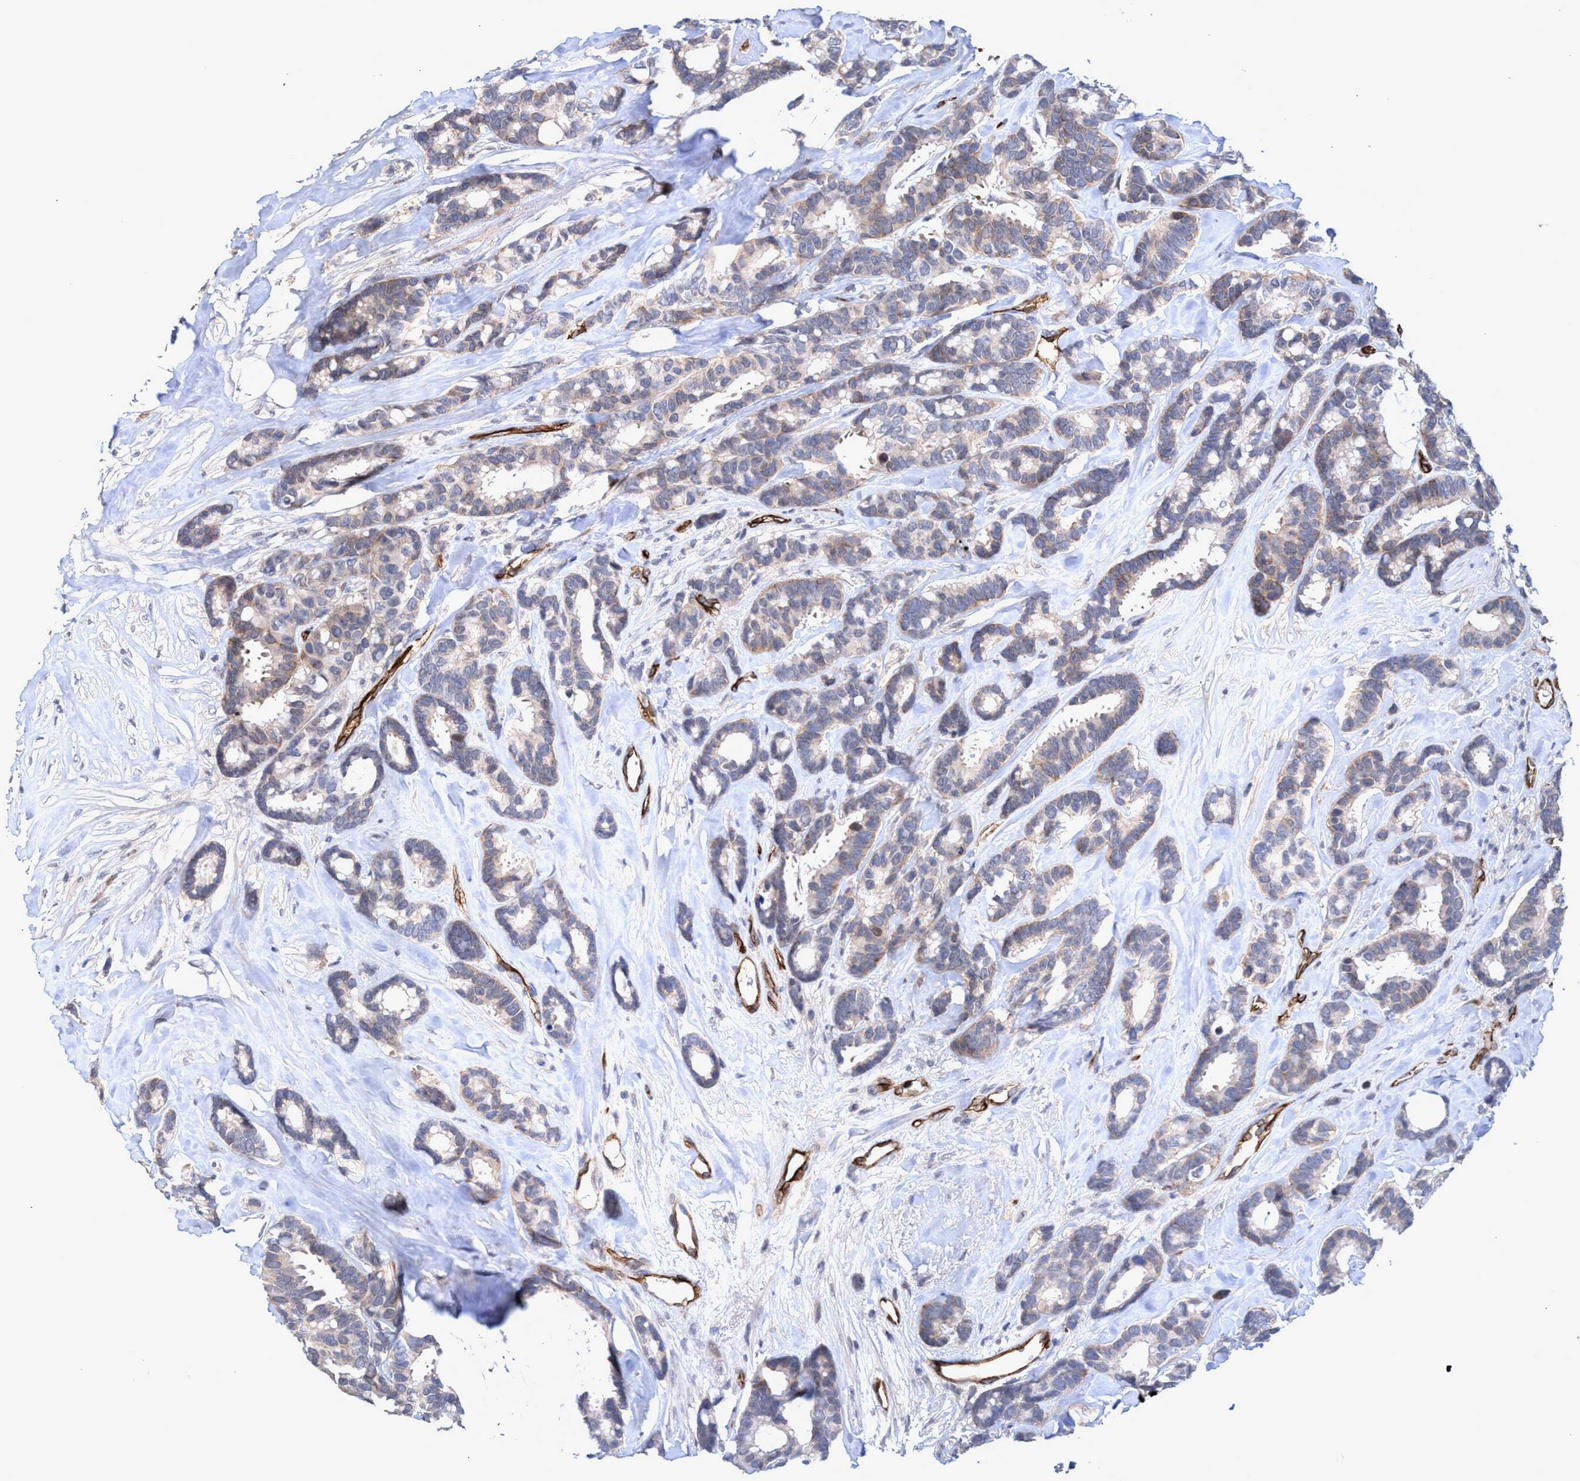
{"staining": {"intensity": "weak", "quantity": "<25%", "location": "cytoplasmic/membranous"}, "tissue": "breast cancer", "cell_type": "Tumor cells", "image_type": "cancer", "snomed": [{"axis": "morphology", "description": "Duct carcinoma"}, {"axis": "topography", "description": "Breast"}], "caption": "Tumor cells are negative for brown protein staining in breast cancer (invasive ductal carcinoma).", "gene": "ZNF750", "patient": {"sex": "female", "age": 87}}